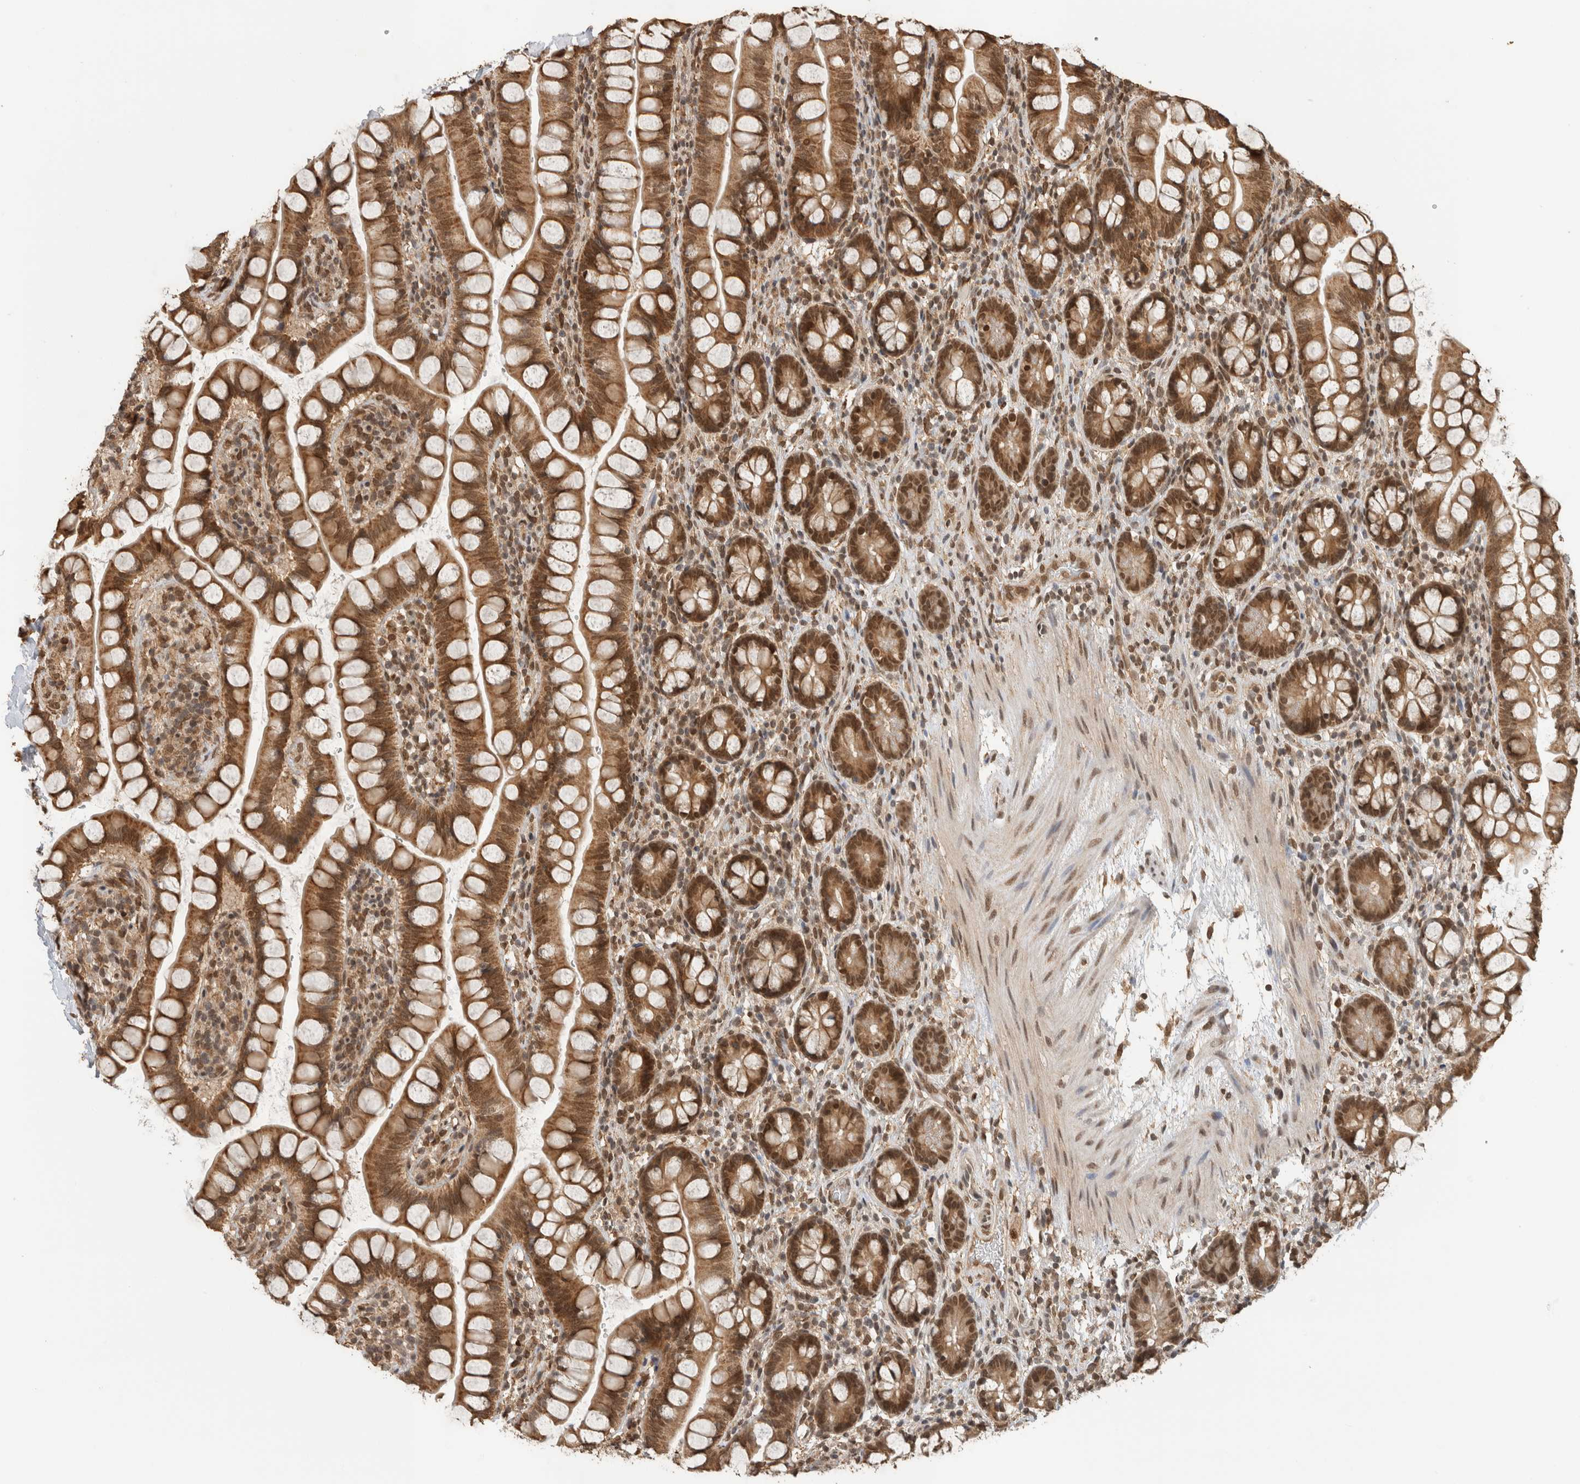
{"staining": {"intensity": "moderate", "quantity": ">75%", "location": "cytoplasmic/membranous,nuclear"}, "tissue": "small intestine", "cell_type": "Glandular cells", "image_type": "normal", "snomed": [{"axis": "morphology", "description": "Normal tissue, NOS"}, {"axis": "topography", "description": "Small intestine"}], "caption": "DAB (3,3'-diaminobenzidine) immunohistochemical staining of normal human small intestine displays moderate cytoplasmic/membranous,nuclear protein staining in approximately >75% of glandular cells. (brown staining indicates protein expression, while blue staining denotes nuclei).", "gene": "C1orf21", "patient": {"sex": "female", "age": 84}}